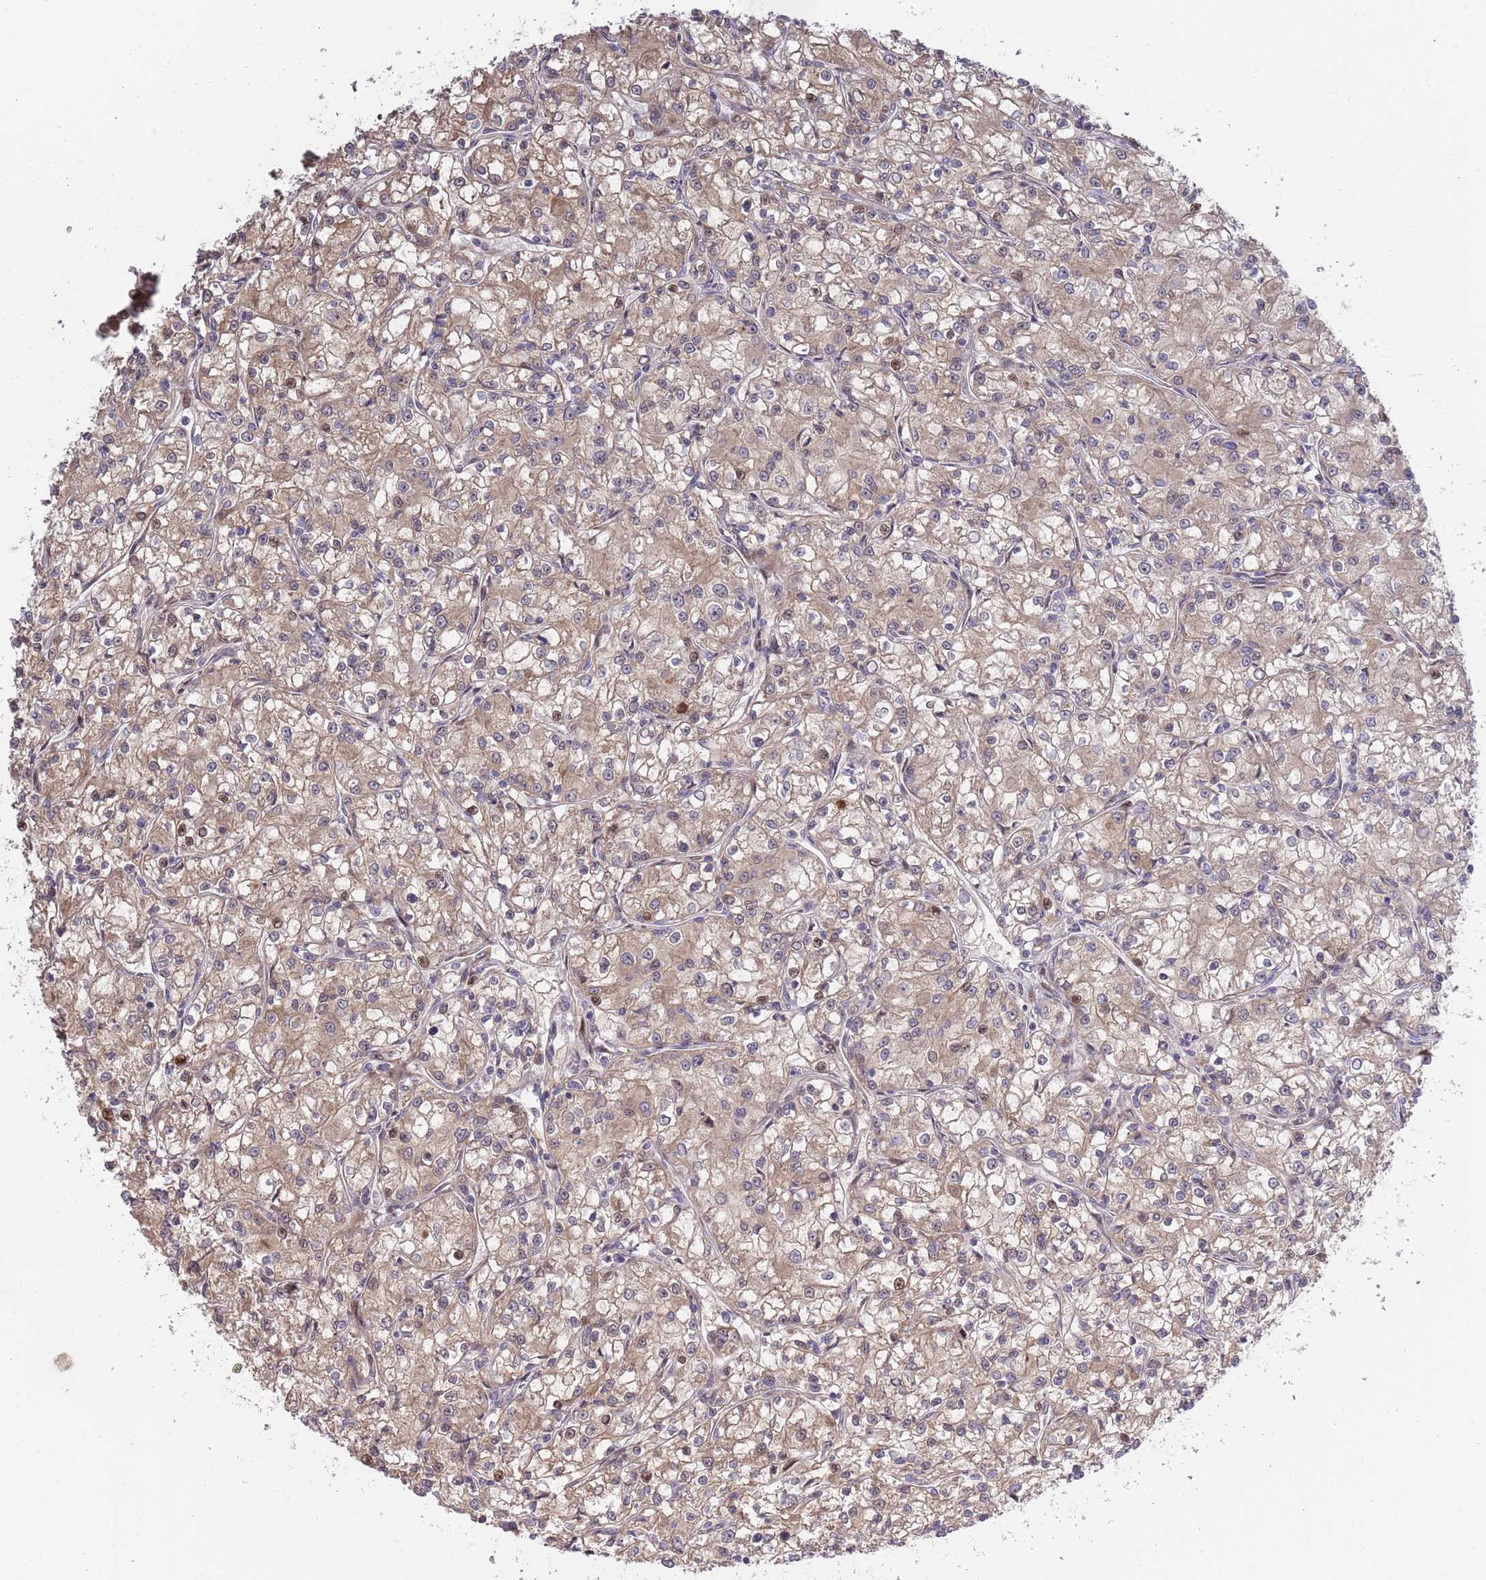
{"staining": {"intensity": "moderate", "quantity": ">75%", "location": "cytoplasmic/membranous"}, "tissue": "renal cancer", "cell_type": "Tumor cells", "image_type": "cancer", "snomed": [{"axis": "morphology", "description": "Adenocarcinoma, NOS"}, {"axis": "topography", "description": "Kidney"}], "caption": "Human renal cancer (adenocarcinoma) stained for a protein (brown) reveals moderate cytoplasmic/membranous positive positivity in approximately >75% of tumor cells.", "gene": "SYNDIG1L", "patient": {"sex": "female", "age": 59}}